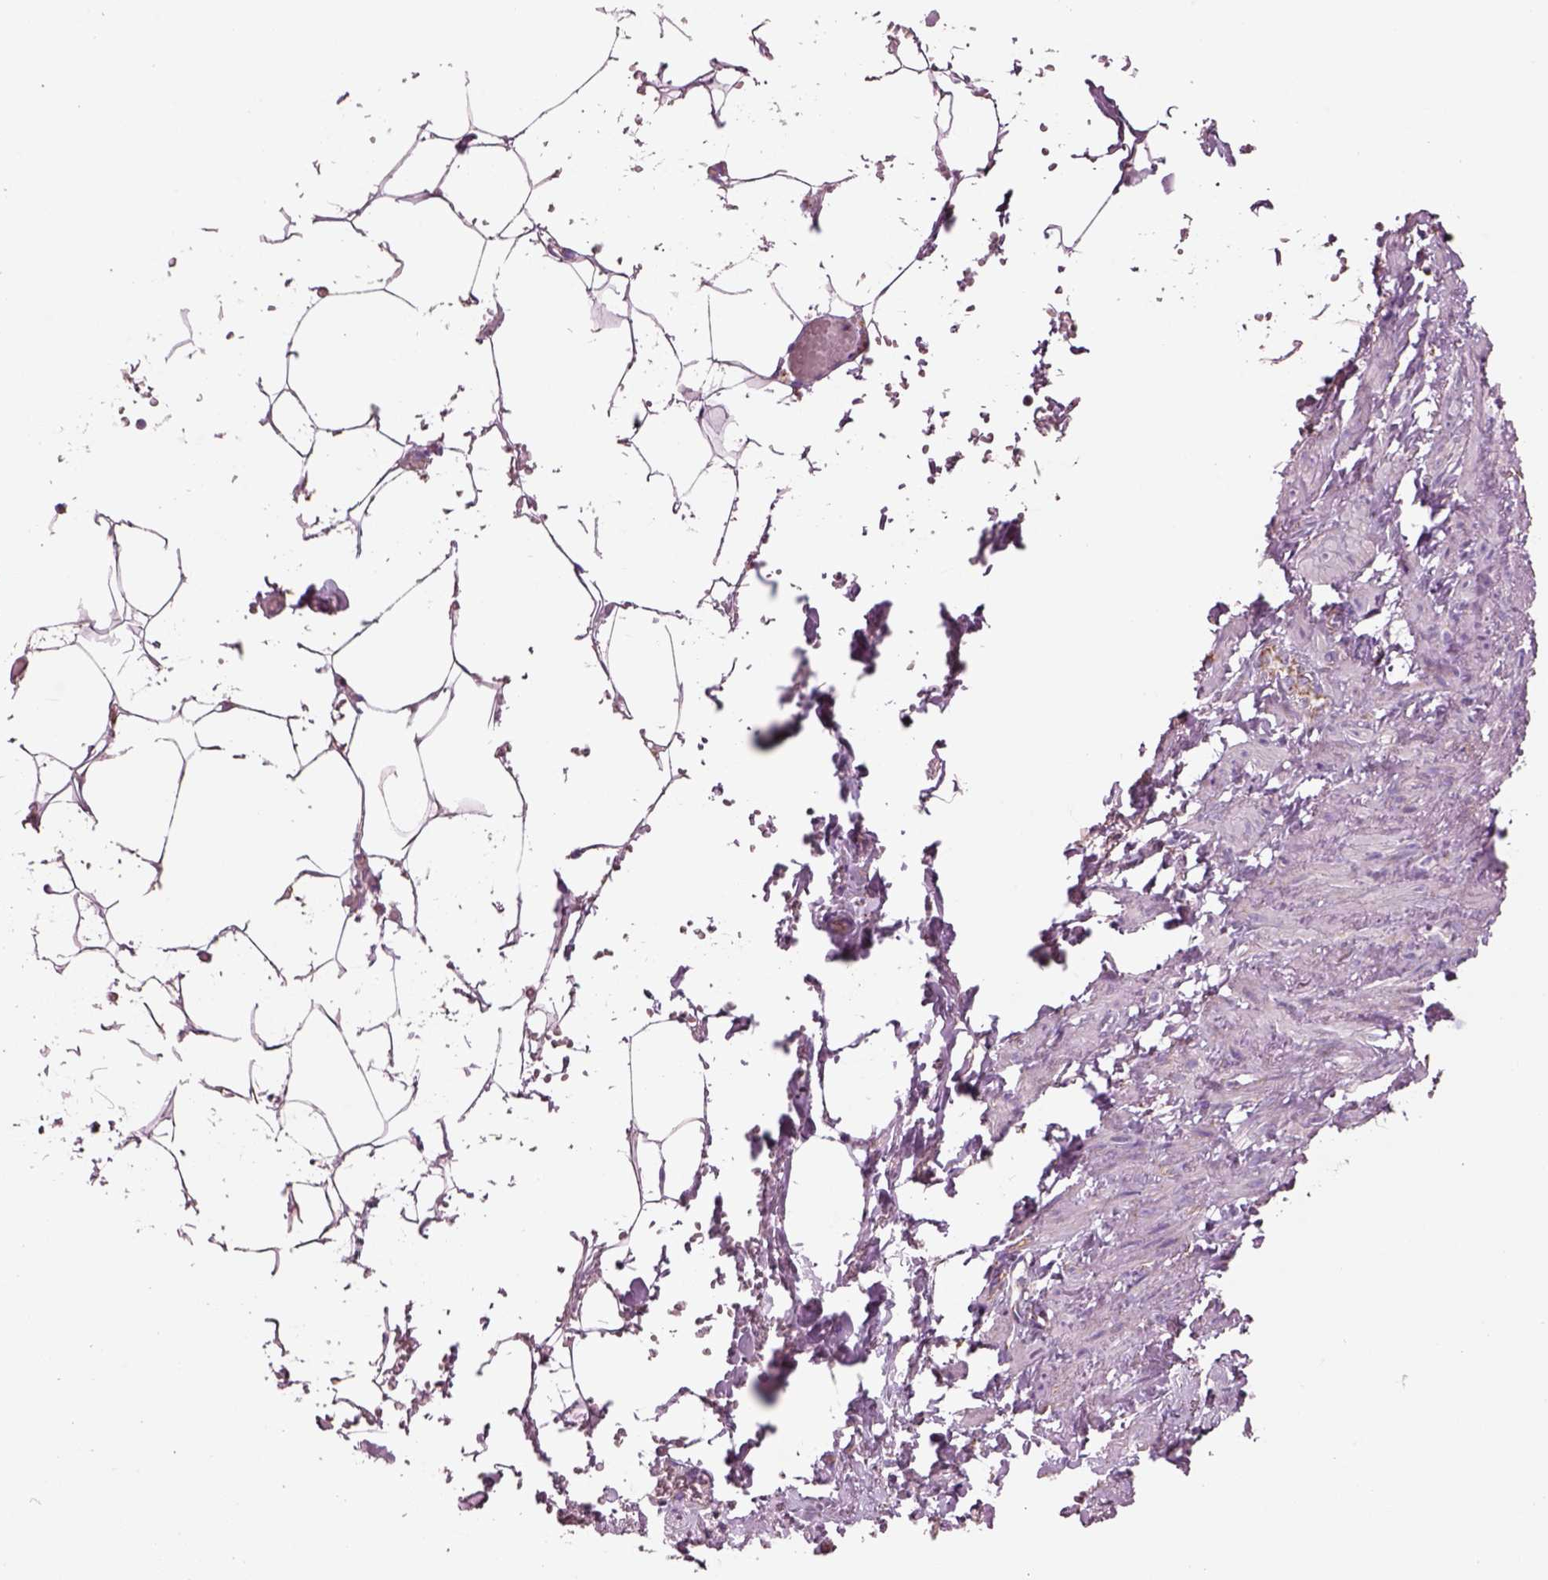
{"staining": {"intensity": "negative", "quantity": "none", "location": "none"}, "tissue": "adipose tissue", "cell_type": "Adipocytes", "image_type": "normal", "snomed": [{"axis": "morphology", "description": "Normal tissue, NOS"}, {"axis": "topography", "description": "Prostate"}, {"axis": "topography", "description": "Peripheral nerve tissue"}], "caption": "Immunohistochemistry (IHC) image of unremarkable human adipose tissue stained for a protein (brown), which reveals no staining in adipocytes.", "gene": "SLC25A24", "patient": {"sex": "male", "age": 55}}